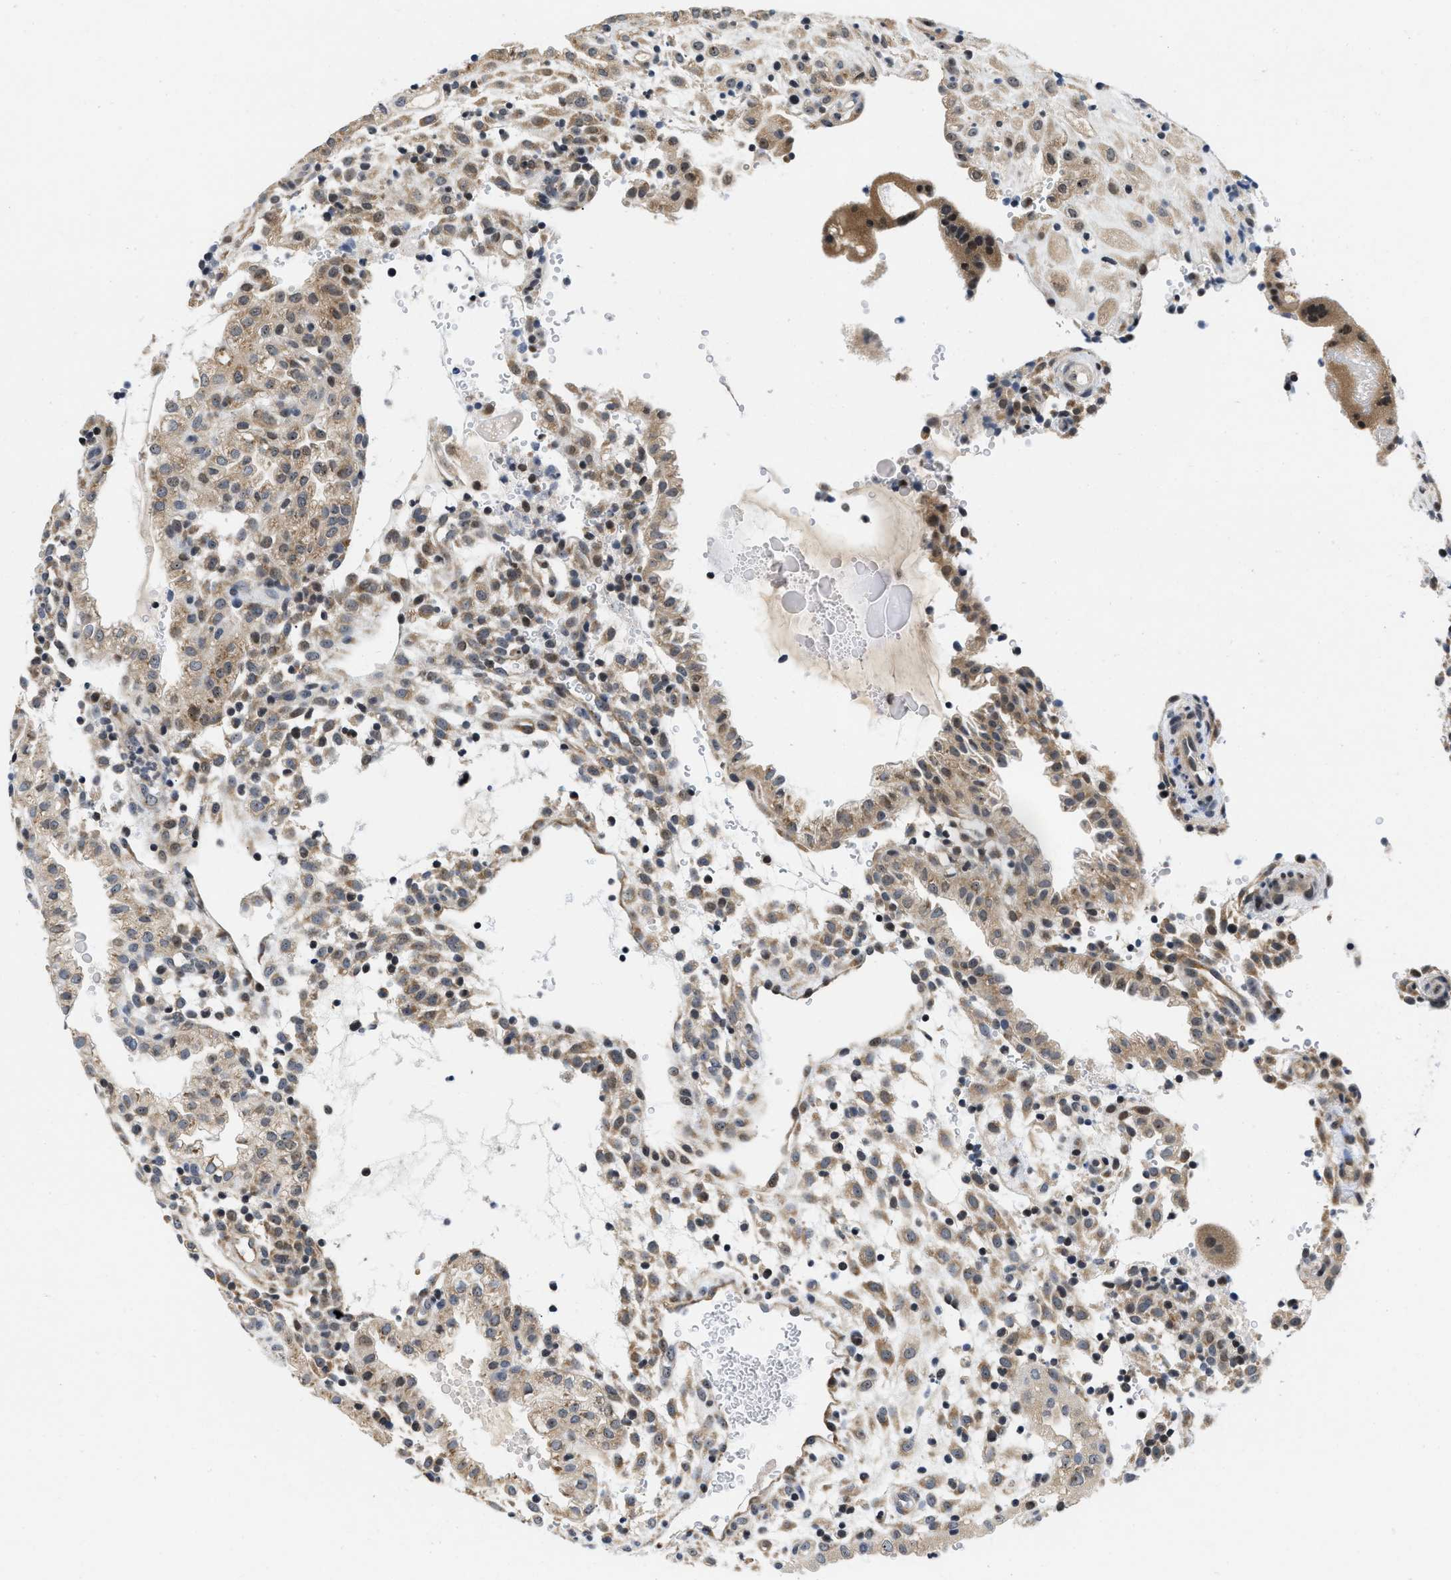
{"staining": {"intensity": "moderate", "quantity": ">75%", "location": "cytoplasmic/membranous"}, "tissue": "placenta", "cell_type": "Decidual cells", "image_type": "normal", "snomed": [{"axis": "morphology", "description": "Normal tissue, NOS"}, {"axis": "topography", "description": "Placenta"}], "caption": "Placenta stained for a protein (brown) reveals moderate cytoplasmic/membranous positive expression in about >75% of decidual cells.", "gene": "IKBKE", "patient": {"sex": "female", "age": 18}}